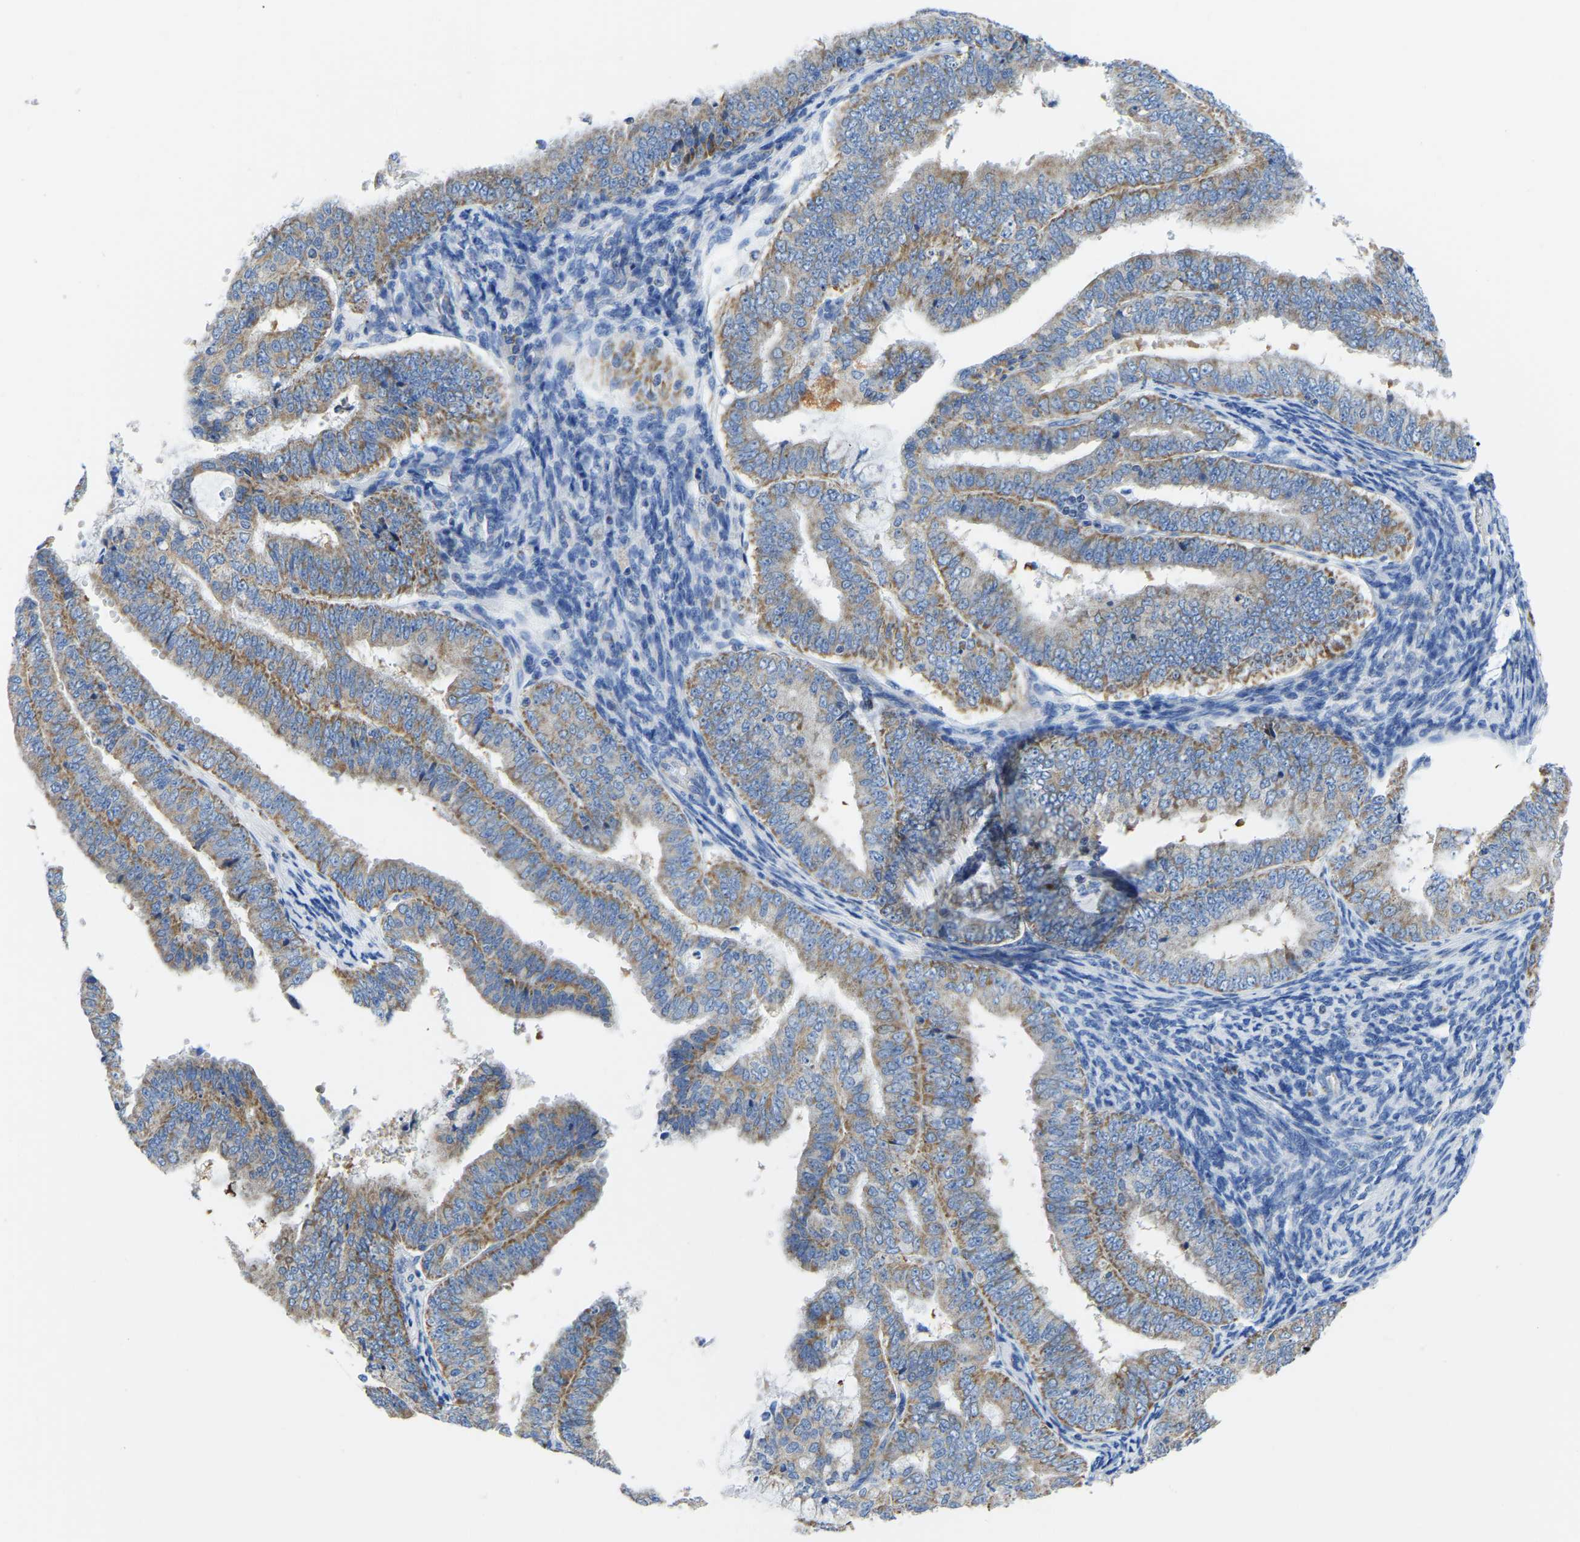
{"staining": {"intensity": "moderate", "quantity": ">75%", "location": "cytoplasmic/membranous"}, "tissue": "endometrial cancer", "cell_type": "Tumor cells", "image_type": "cancer", "snomed": [{"axis": "morphology", "description": "Adenocarcinoma, NOS"}, {"axis": "topography", "description": "Endometrium"}], "caption": "Immunohistochemistry (IHC) staining of adenocarcinoma (endometrial), which reveals medium levels of moderate cytoplasmic/membranous expression in about >75% of tumor cells indicating moderate cytoplasmic/membranous protein staining. The staining was performed using DAB (brown) for protein detection and nuclei were counterstained in hematoxylin (blue).", "gene": "ETFA", "patient": {"sex": "female", "age": 63}}